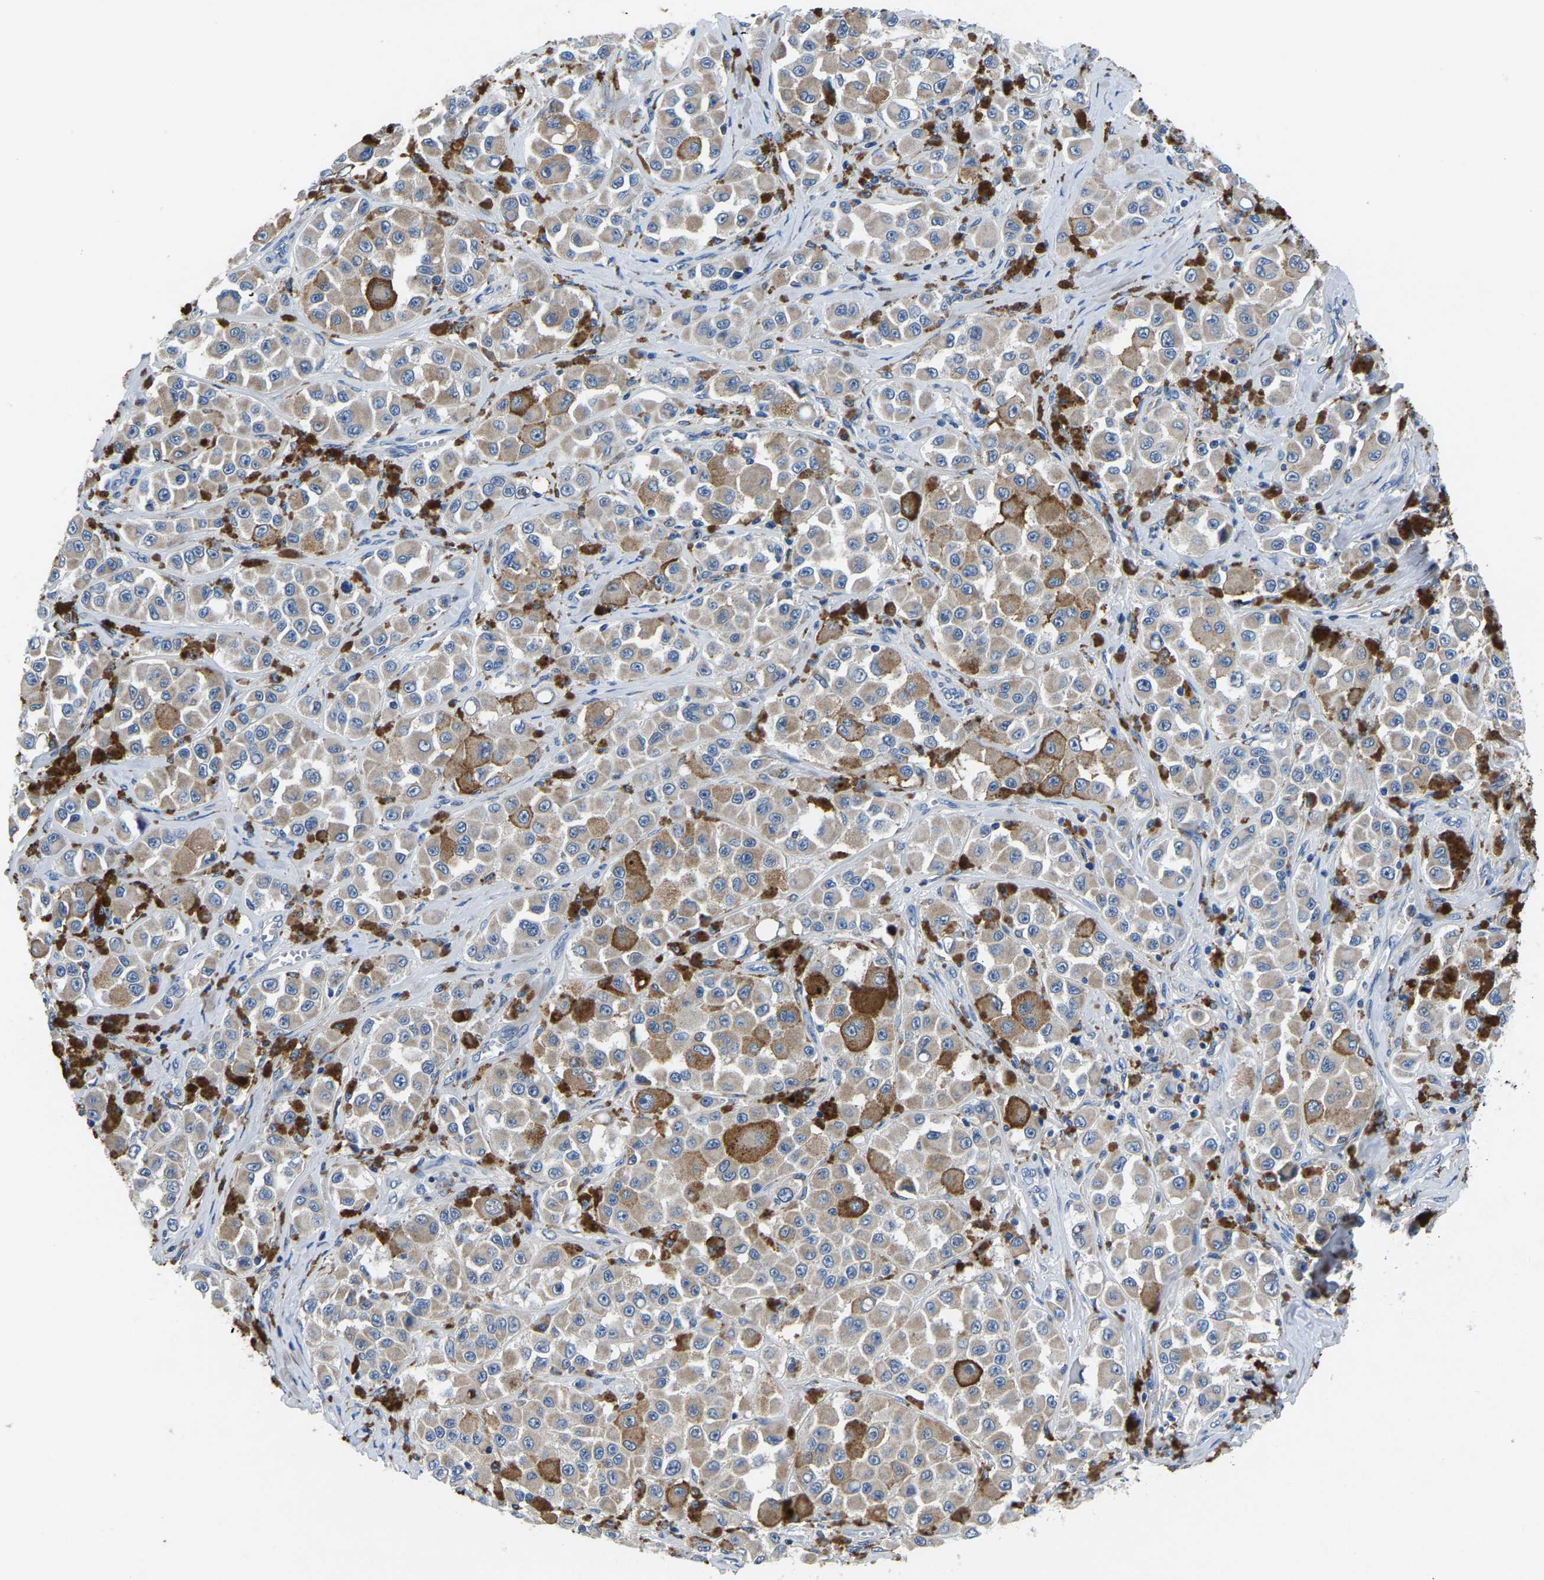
{"staining": {"intensity": "weak", "quantity": "25%-75%", "location": "cytoplasmic/membranous"}, "tissue": "melanoma", "cell_type": "Tumor cells", "image_type": "cancer", "snomed": [{"axis": "morphology", "description": "Malignant melanoma, NOS"}, {"axis": "topography", "description": "Skin"}], "caption": "The histopathology image exhibits immunohistochemical staining of melanoma. There is weak cytoplasmic/membranous staining is appreciated in approximately 25%-75% of tumor cells.", "gene": "TOR1B", "patient": {"sex": "male", "age": 84}}